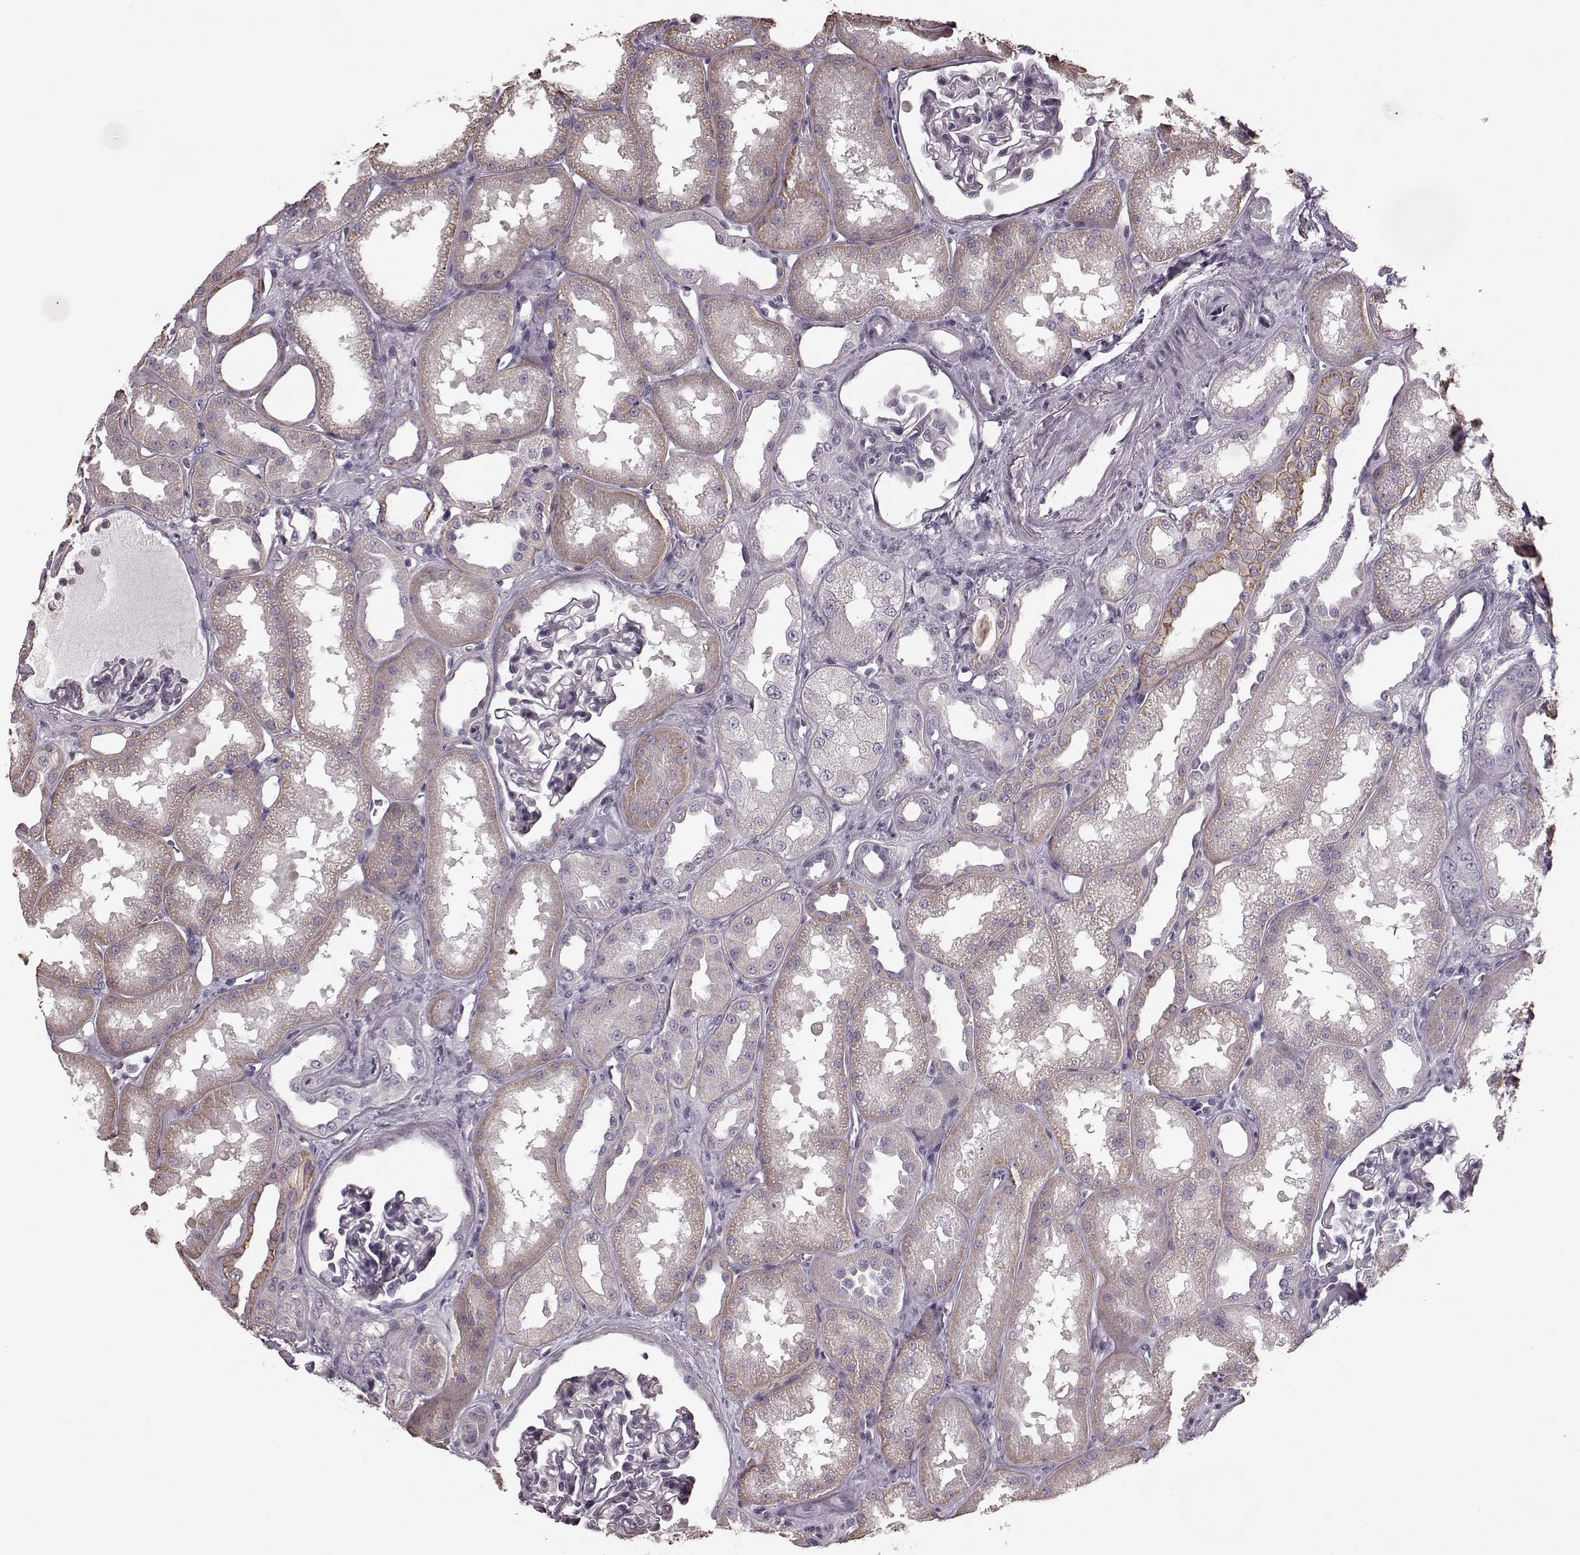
{"staining": {"intensity": "negative", "quantity": "none", "location": "none"}, "tissue": "kidney", "cell_type": "Cells in glomeruli", "image_type": "normal", "snomed": [{"axis": "morphology", "description": "Normal tissue, NOS"}, {"axis": "topography", "description": "Kidney"}], "caption": "This is an immunohistochemistry (IHC) photomicrograph of unremarkable human kidney. There is no positivity in cells in glomeruli.", "gene": "PDCD1", "patient": {"sex": "male", "age": 61}}